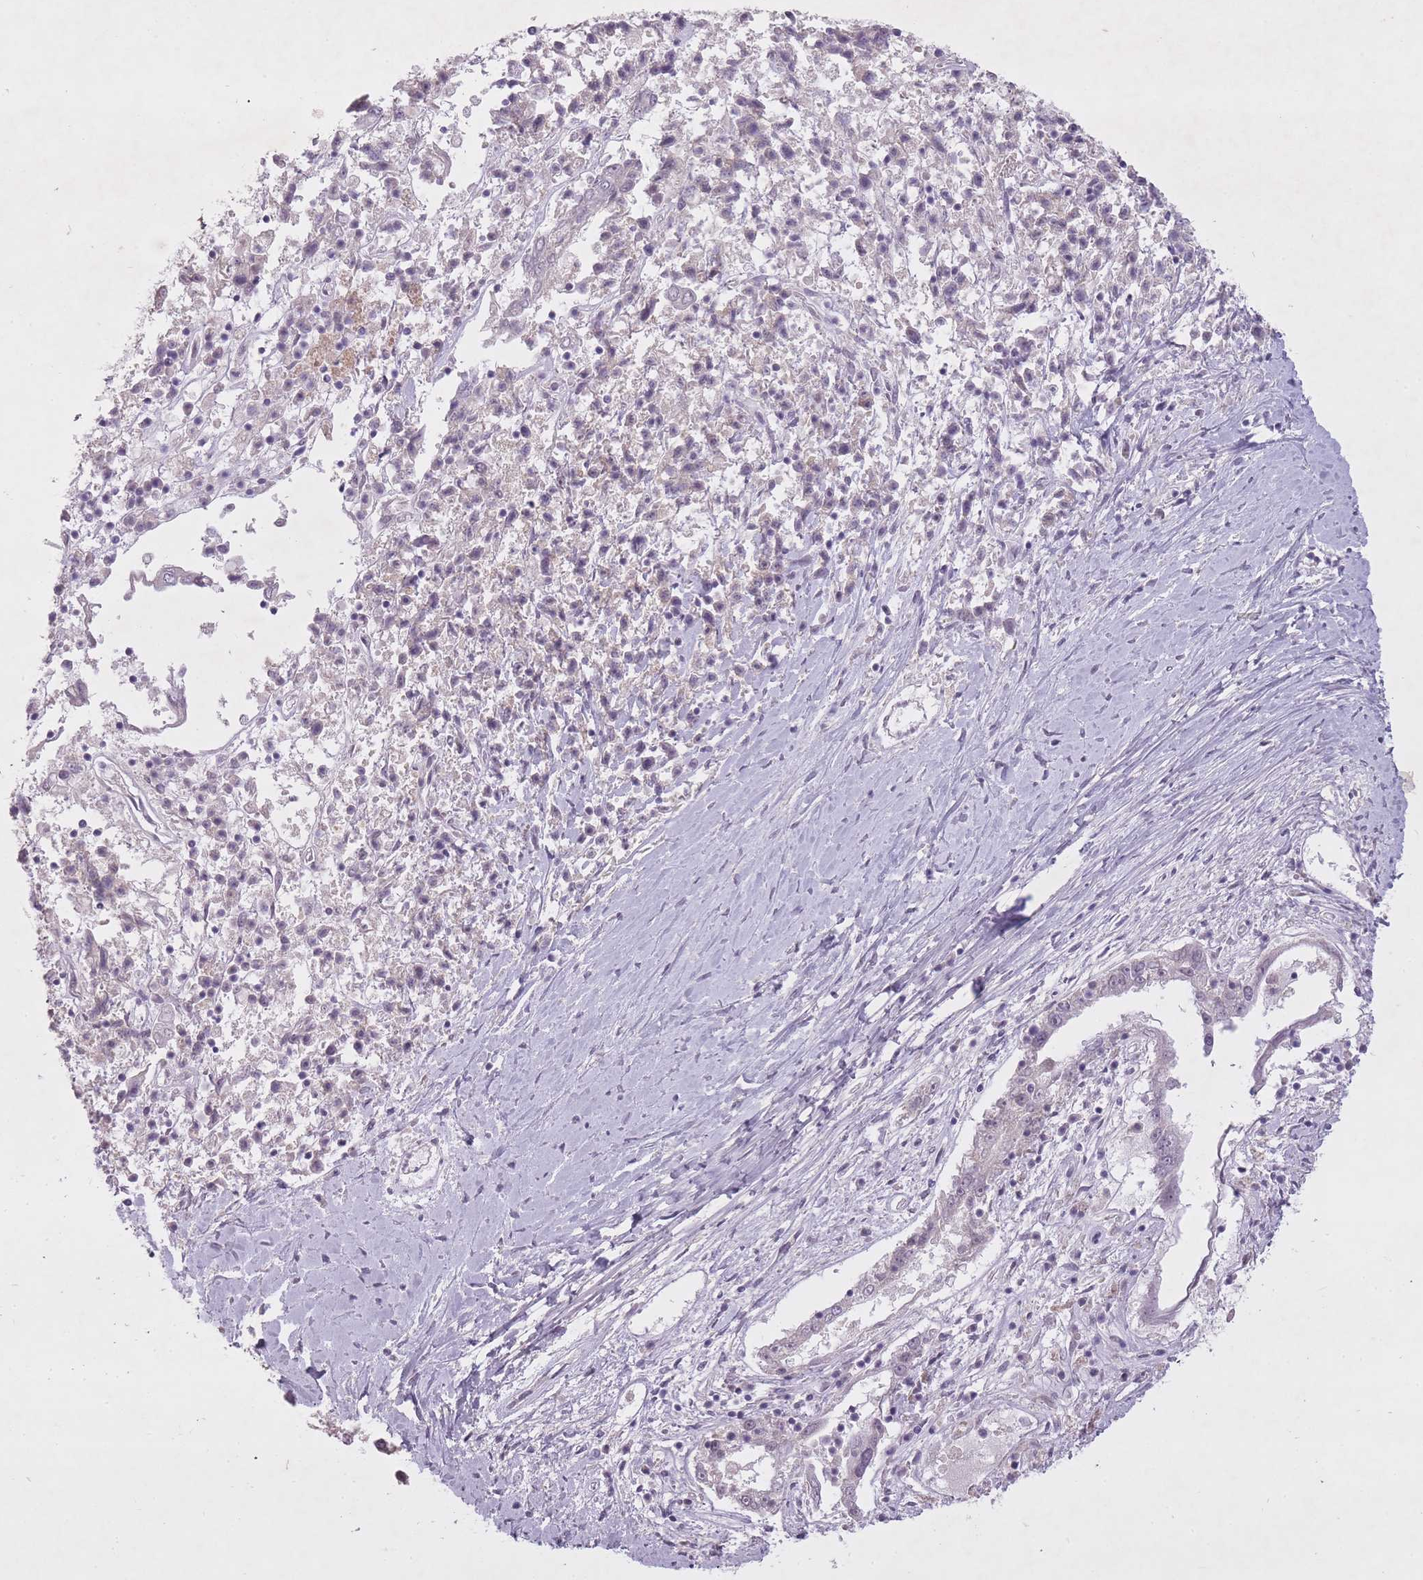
{"staining": {"intensity": "negative", "quantity": "none", "location": "none"}, "tissue": "ovarian cancer", "cell_type": "Tumor cells", "image_type": "cancer", "snomed": [{"axis": "morphology", "description": "Carcinoma, endometroid"}, {"axis": "topography", "description": "Ovary"}], "caption": "Immunohistochemistry (IHC) photomicrograph of neoplastic tissue: ovarian endometroid carcinoma stained with DAB exhibits no significant protein staining in tumor cells.", "gene": "FAM43B", "patient": {"sex": "female", "age": 62}}